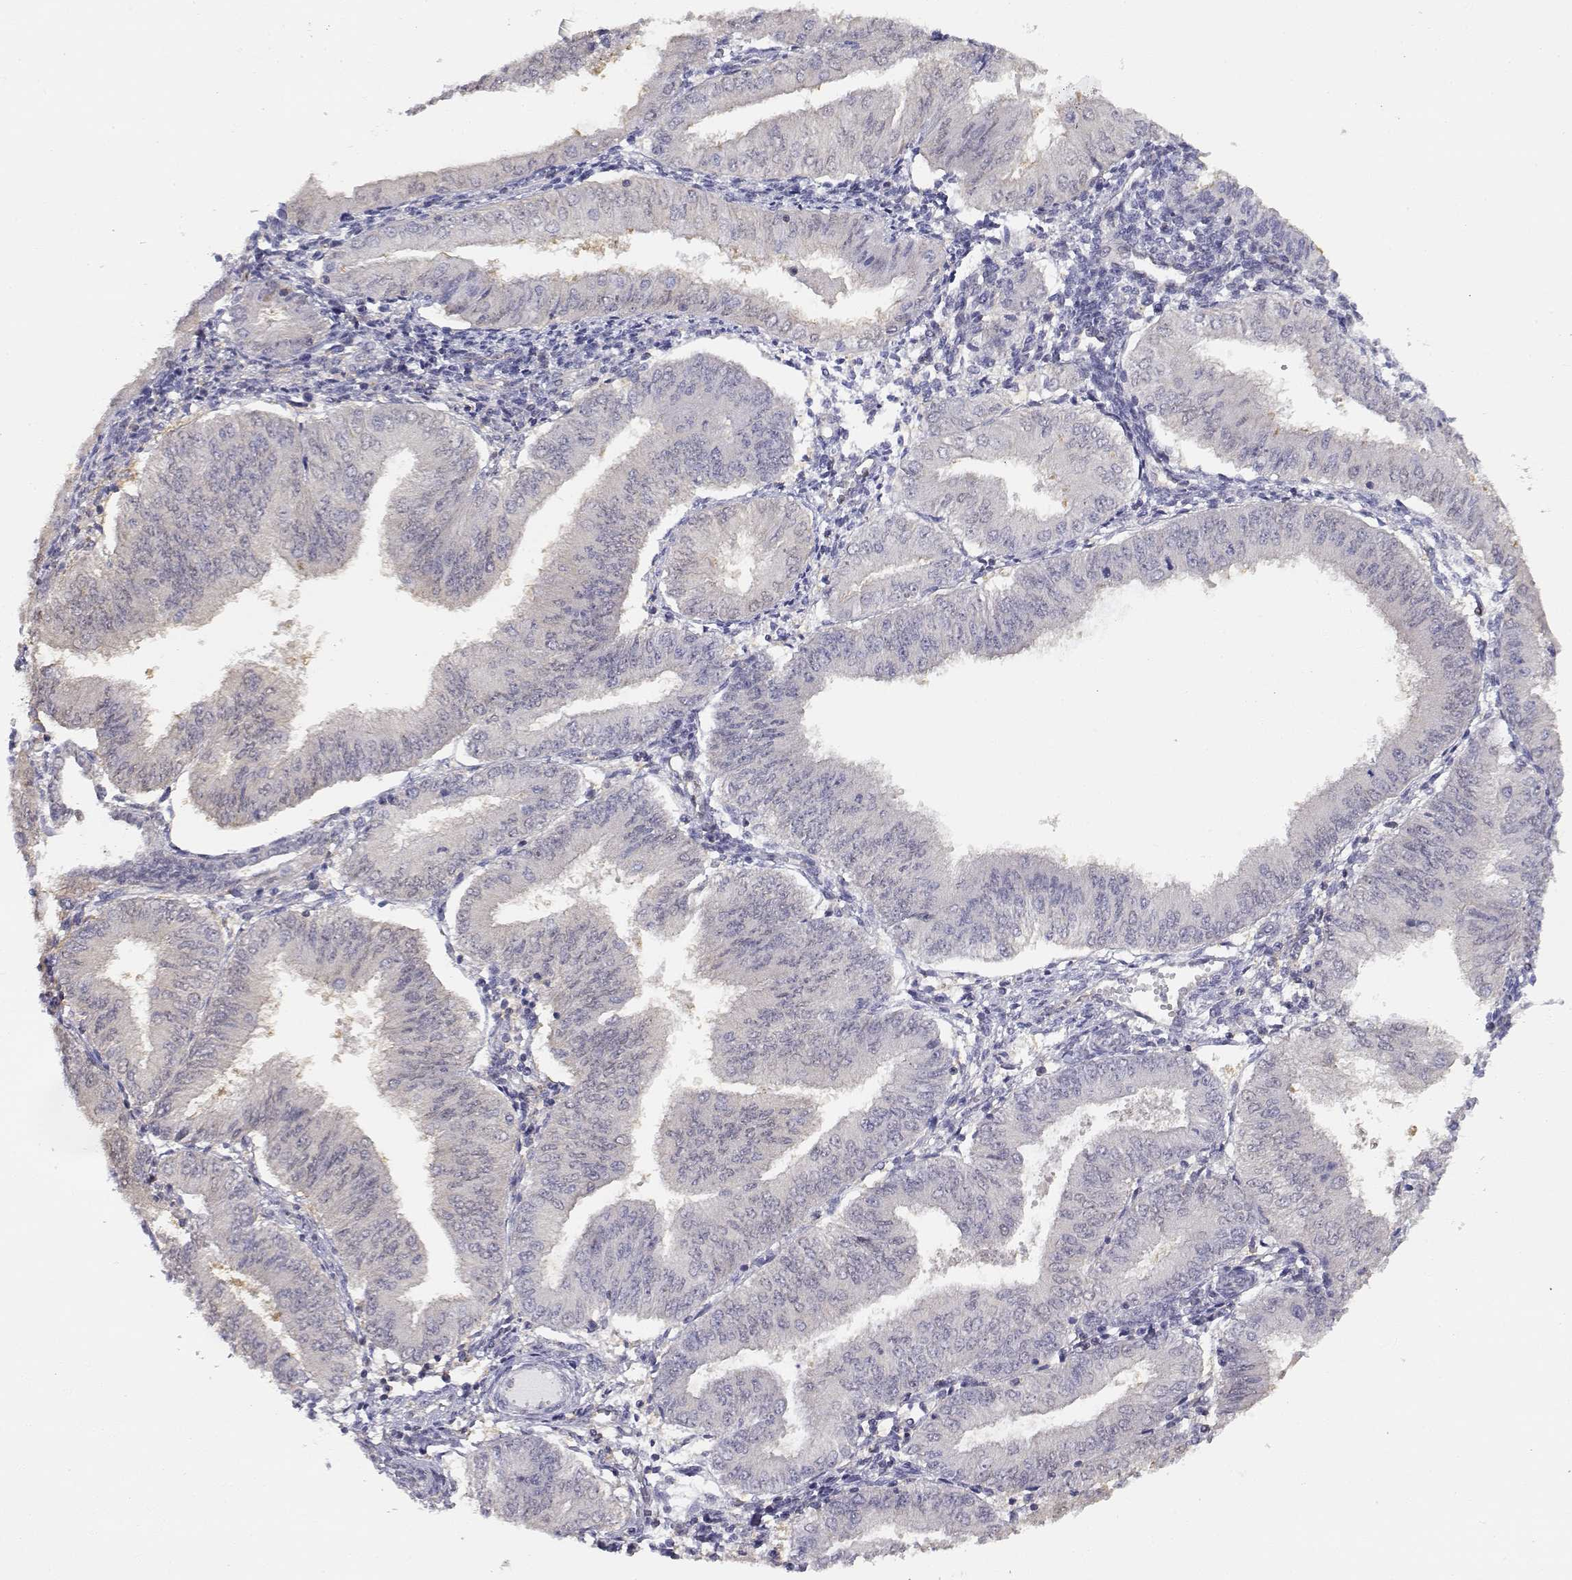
{"staining": {"intensity": "weak", "quantity": "<25%", "location": "cytoplasmic/membranous"}, "tissue": "endometrial cancer", "cell_type": "Tumor cells", "image_type": "cancer", "snomed": [{"axis": "morphology", "description": "Adenocarcinoma, NOS"}, {"axis": "topography", "description": "Endometrium"}], "caption": "The photomicrograph demonstrates no staining of tumor cells in endometrial cancer.", "gene": "ADA", "patient": {"sex": "female", "age": 53}}